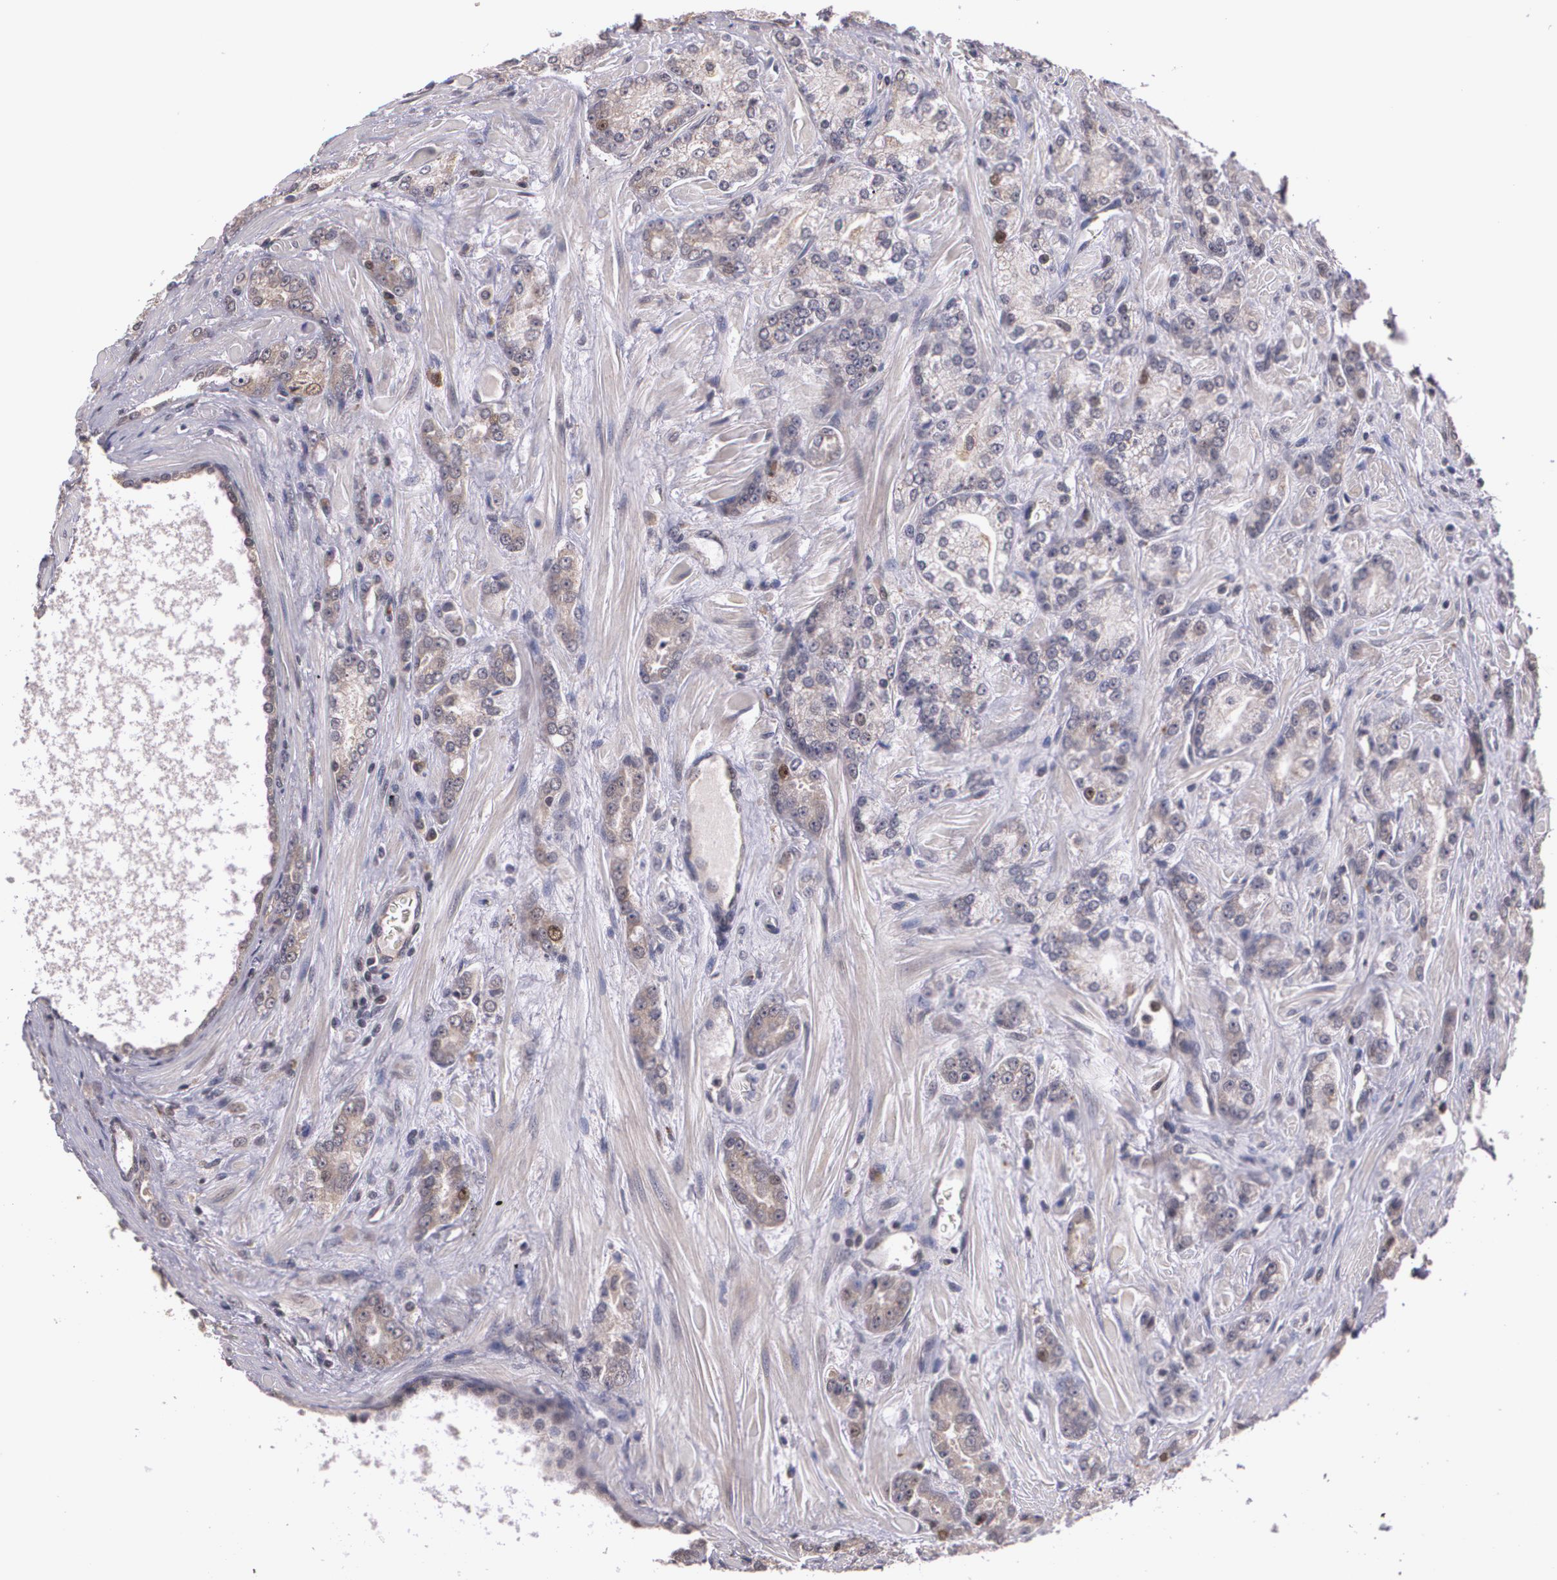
{"staining": {"intensity": "weak", "quantity": "<25%", "location": "cytoplasmic/membranous,nuclear"}, "tissue": "prostate cancer", "cell_type": "Tumor cells", "image_type": "cancer", "snomed": [{"axis": "morphology", "description": "Adenocarcinoma, High grade"}, {"axis": "topography", "description": "Prostate"}], "caption": "Immunohistochemistry micrograph of neoplastic tissue: prostate cancer stained with DAB (3,3'-diaminobenzidine) demonstrates no significant protein expression in tumor cells. (DAB IHC, high magnification).", "gene": "BRCA1", "patient": {"sex": "male", "age": 71}}